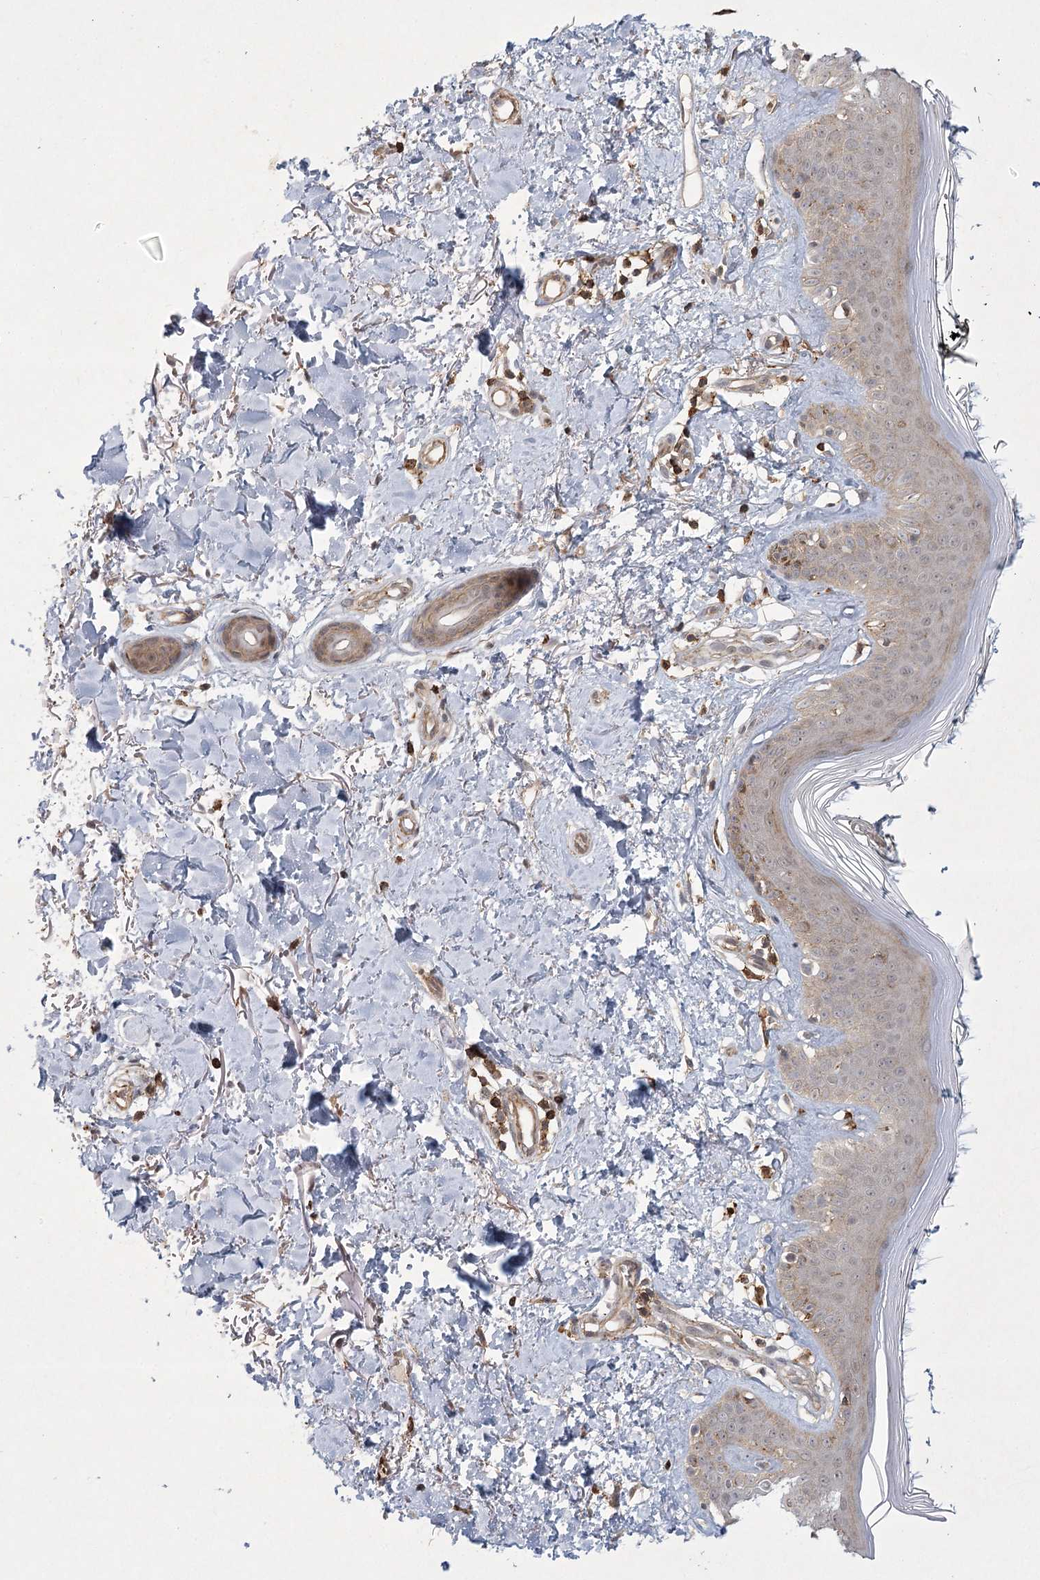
{"staining": {"intensity": "moderate", "quantity": "25%-75%", "location": "cytoplasmic/membranous"}, "tissue": "skin", "cell_type": "Fibroblasts", "image_type": "normal", "snomed": [{"axis": "morphology", "description": "Normal tissue, NOS"}, {"axis": "topography", "description": "Skin"}], "caption": "Immunohistochemistry photomicrograph of normal skin: human skin stained using IHC exhibits medium levels of moderate protein expression localized specifically in the cytoplasmic/membranous of fibroblasts, appearing as a cytoplasmic/membranous brown color.", "gene": "MEPE", "patient": {"sex": "female", "age": 64}}